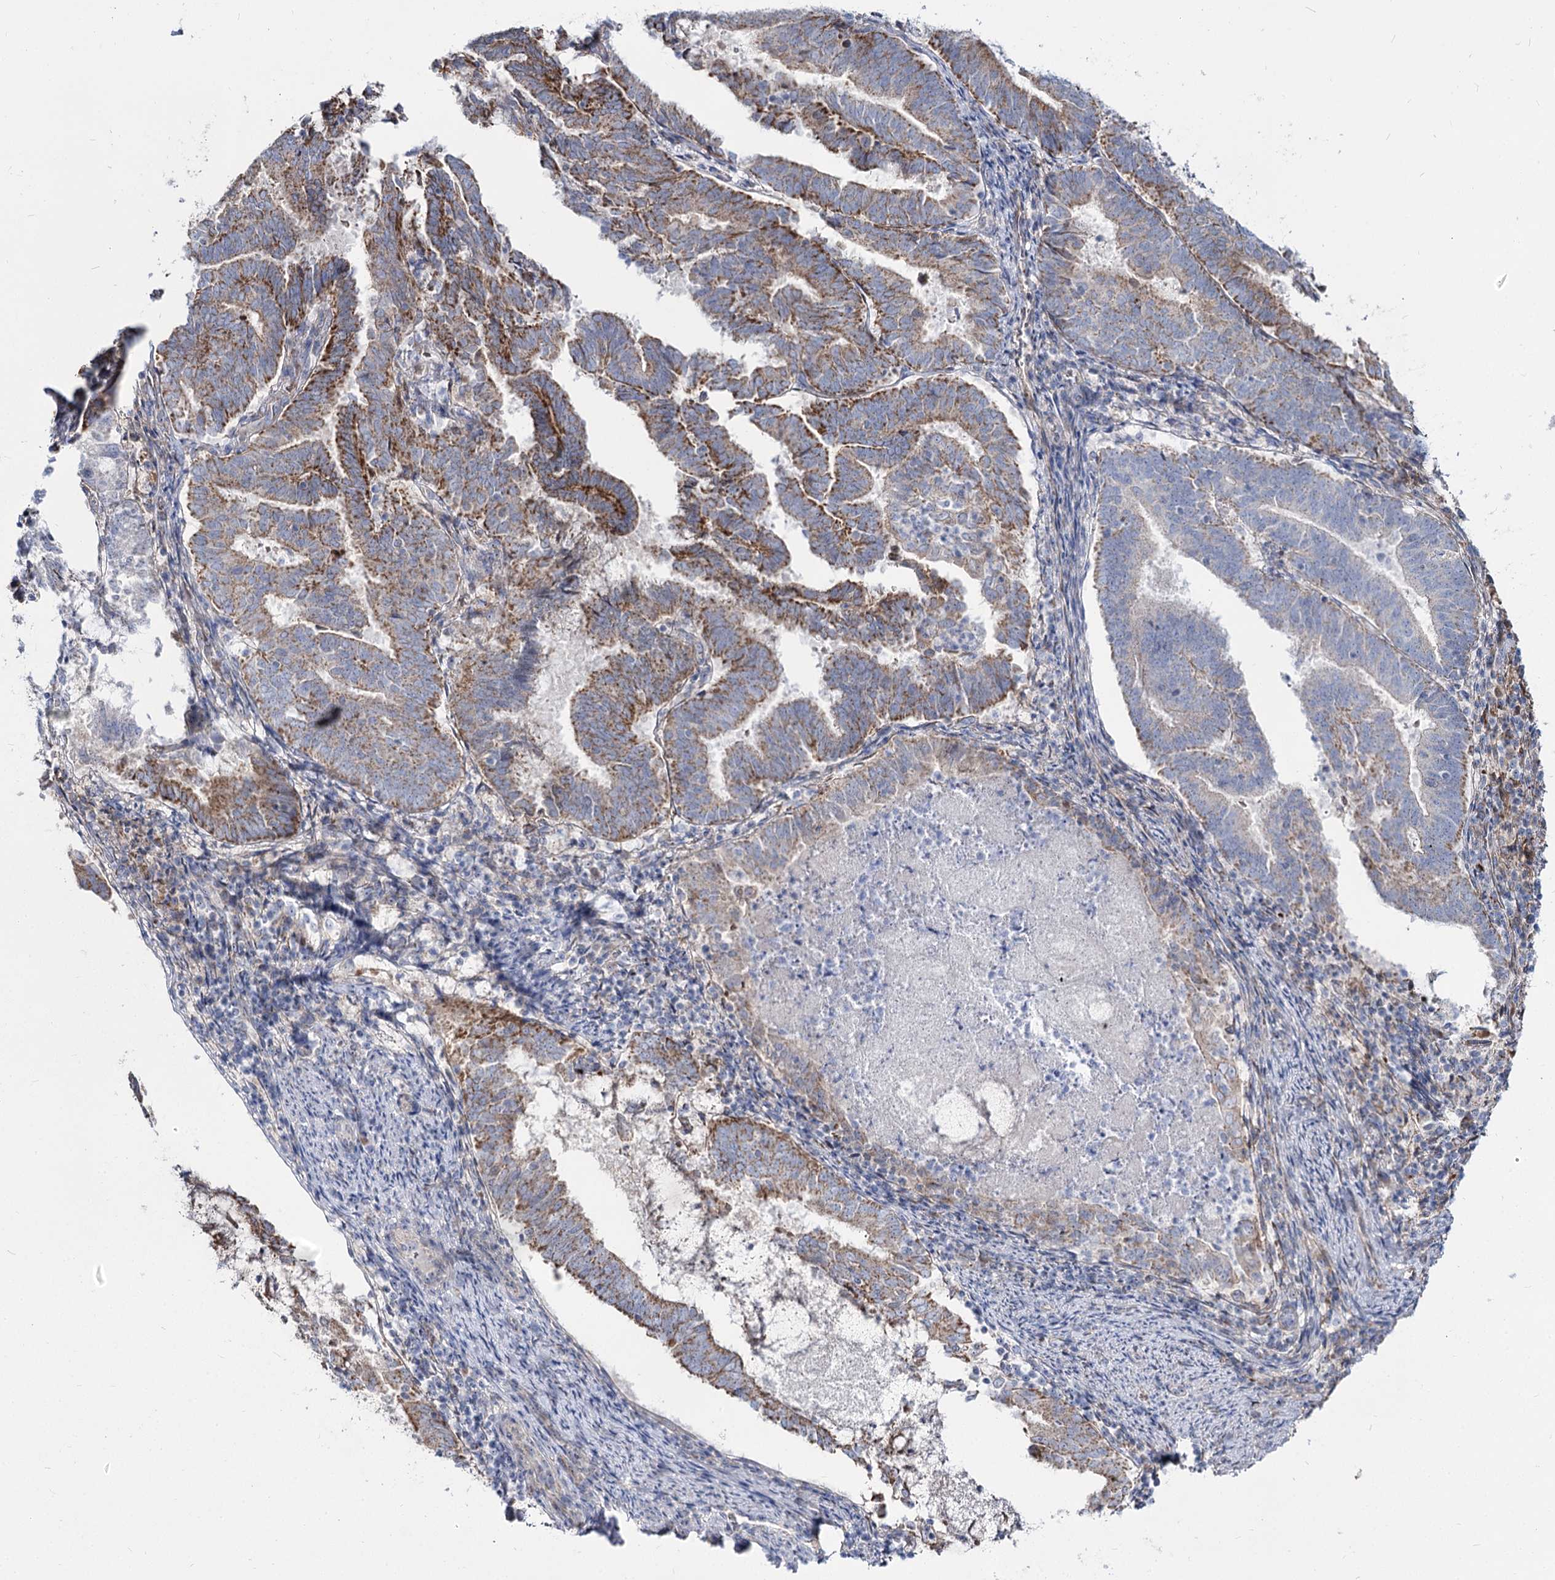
{"staining": {"intensity": "moderate", "quantity": "25%-75%", "location": "cytoplasmic/membranous"}, "tissue": "endometrial cancer", "cell_type": "Tumor cells", "image_type": "cancer", "snomed": [{"axis": "morphology", "description": "Adenocarcinoma, NOS"}, {"axis": "topography", "description": "Endometrium"}], "caption": "Brown immunohistochemical staining in human endometrial cancer shows moderate cytoplasmic/membranous positivity in approximately 25%-75% of tumor cells.", "gene": "SUOX", "patient": {"sex": "female", "age": 80}}